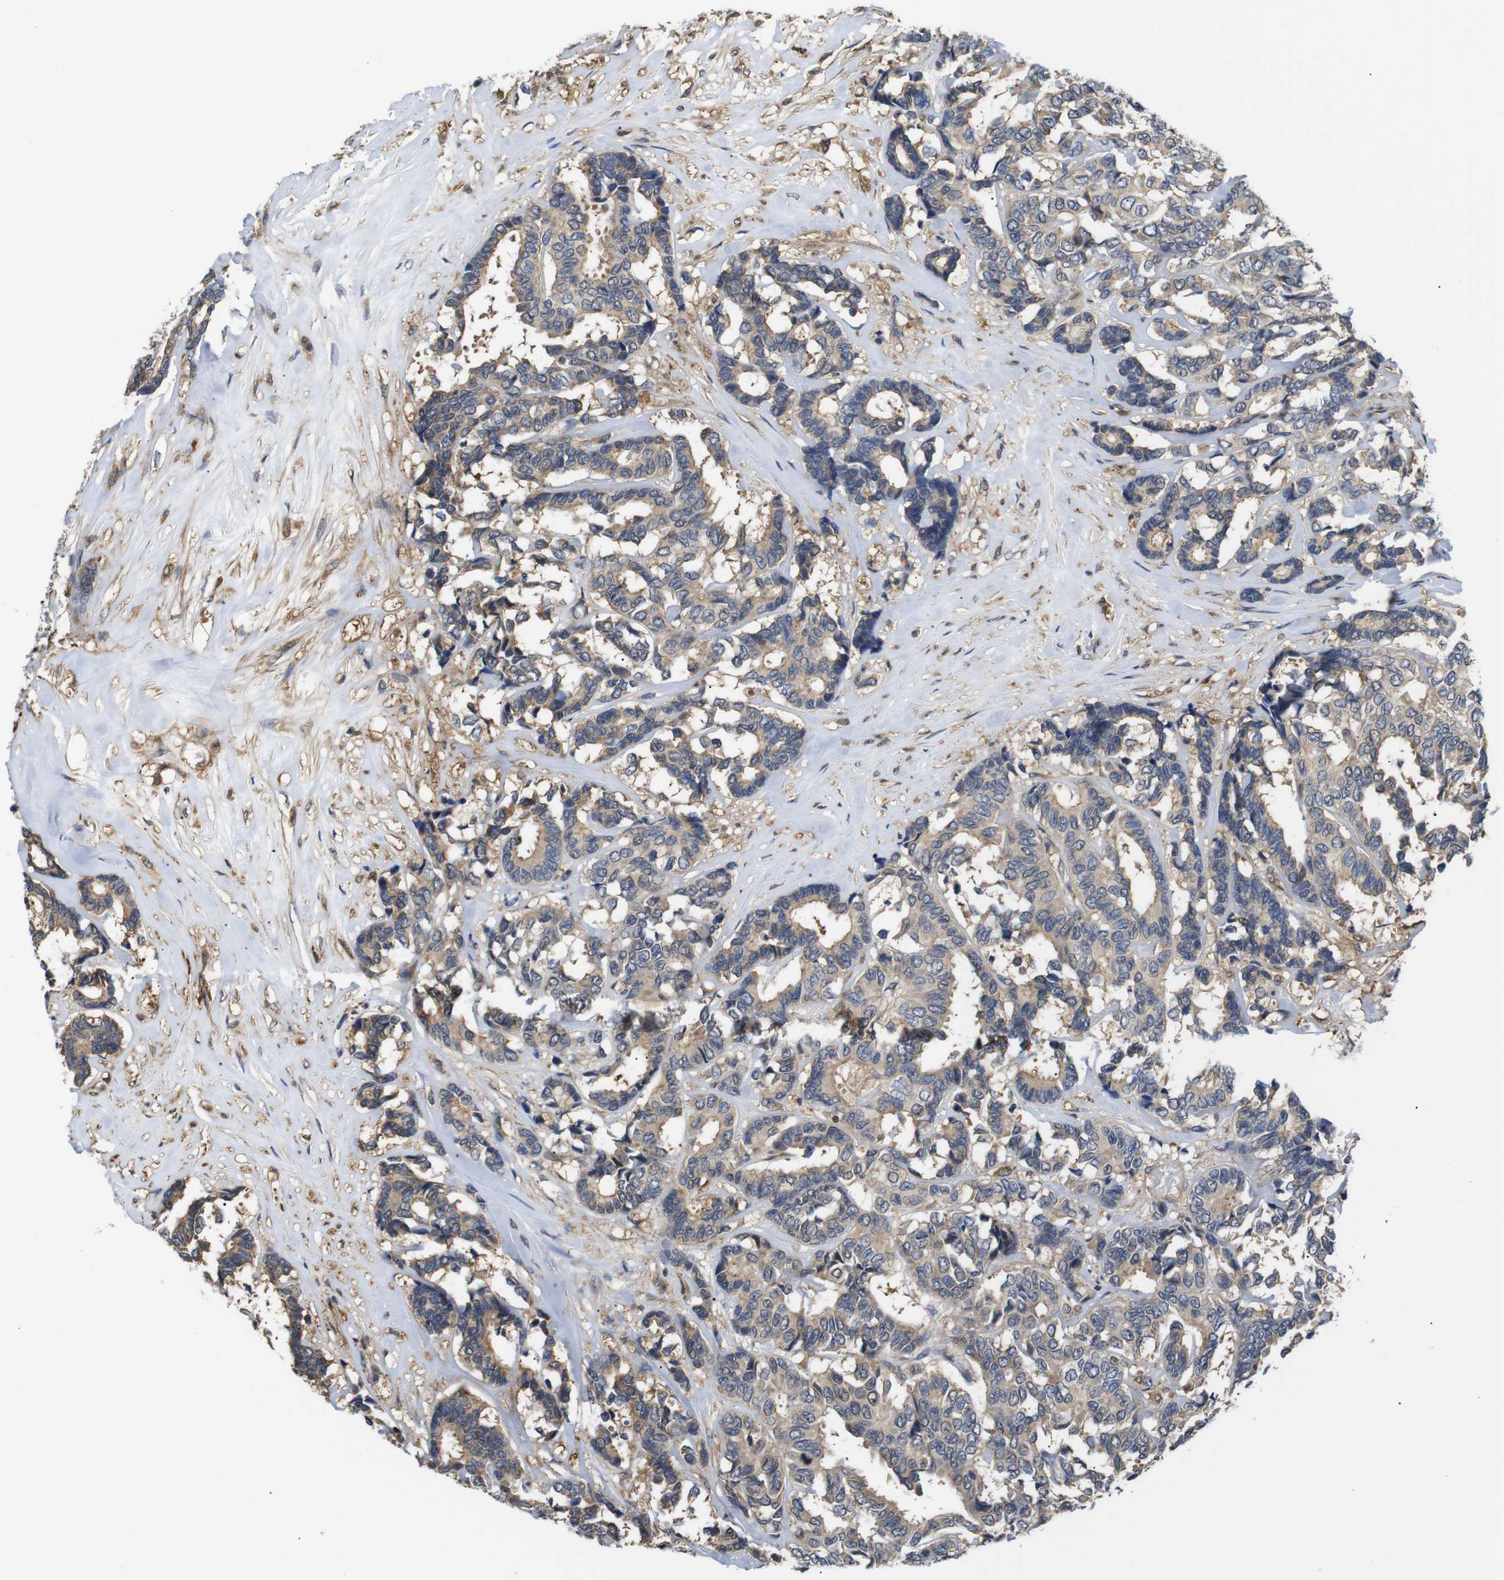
{"staining": {"intensity": "weak", "quantity": ">75%", "location": "cytoplasmic/membranous"}, "tissue": "breast cancer", "cell_type": "Tumor cells", "image_type": "cancer", "snomed": [{"axis": "morphology", "description": "Duct carcinoma"}, {"axis": "topography", "description": "Breast"}], "caption": "A low amount of weak cytoplasmic/membranous staining is appreciated in approximately >75% of tumor cells in intraductal carcinoma (breast) tissue. The staining was performed using DAB (3,3'-diaminobenzidine), with brown indicating positive protein expression. Nuclei are stained blue with hematoxylin.", "gene": "DDR1", "patient": {"sex": "female", "age": 87}}